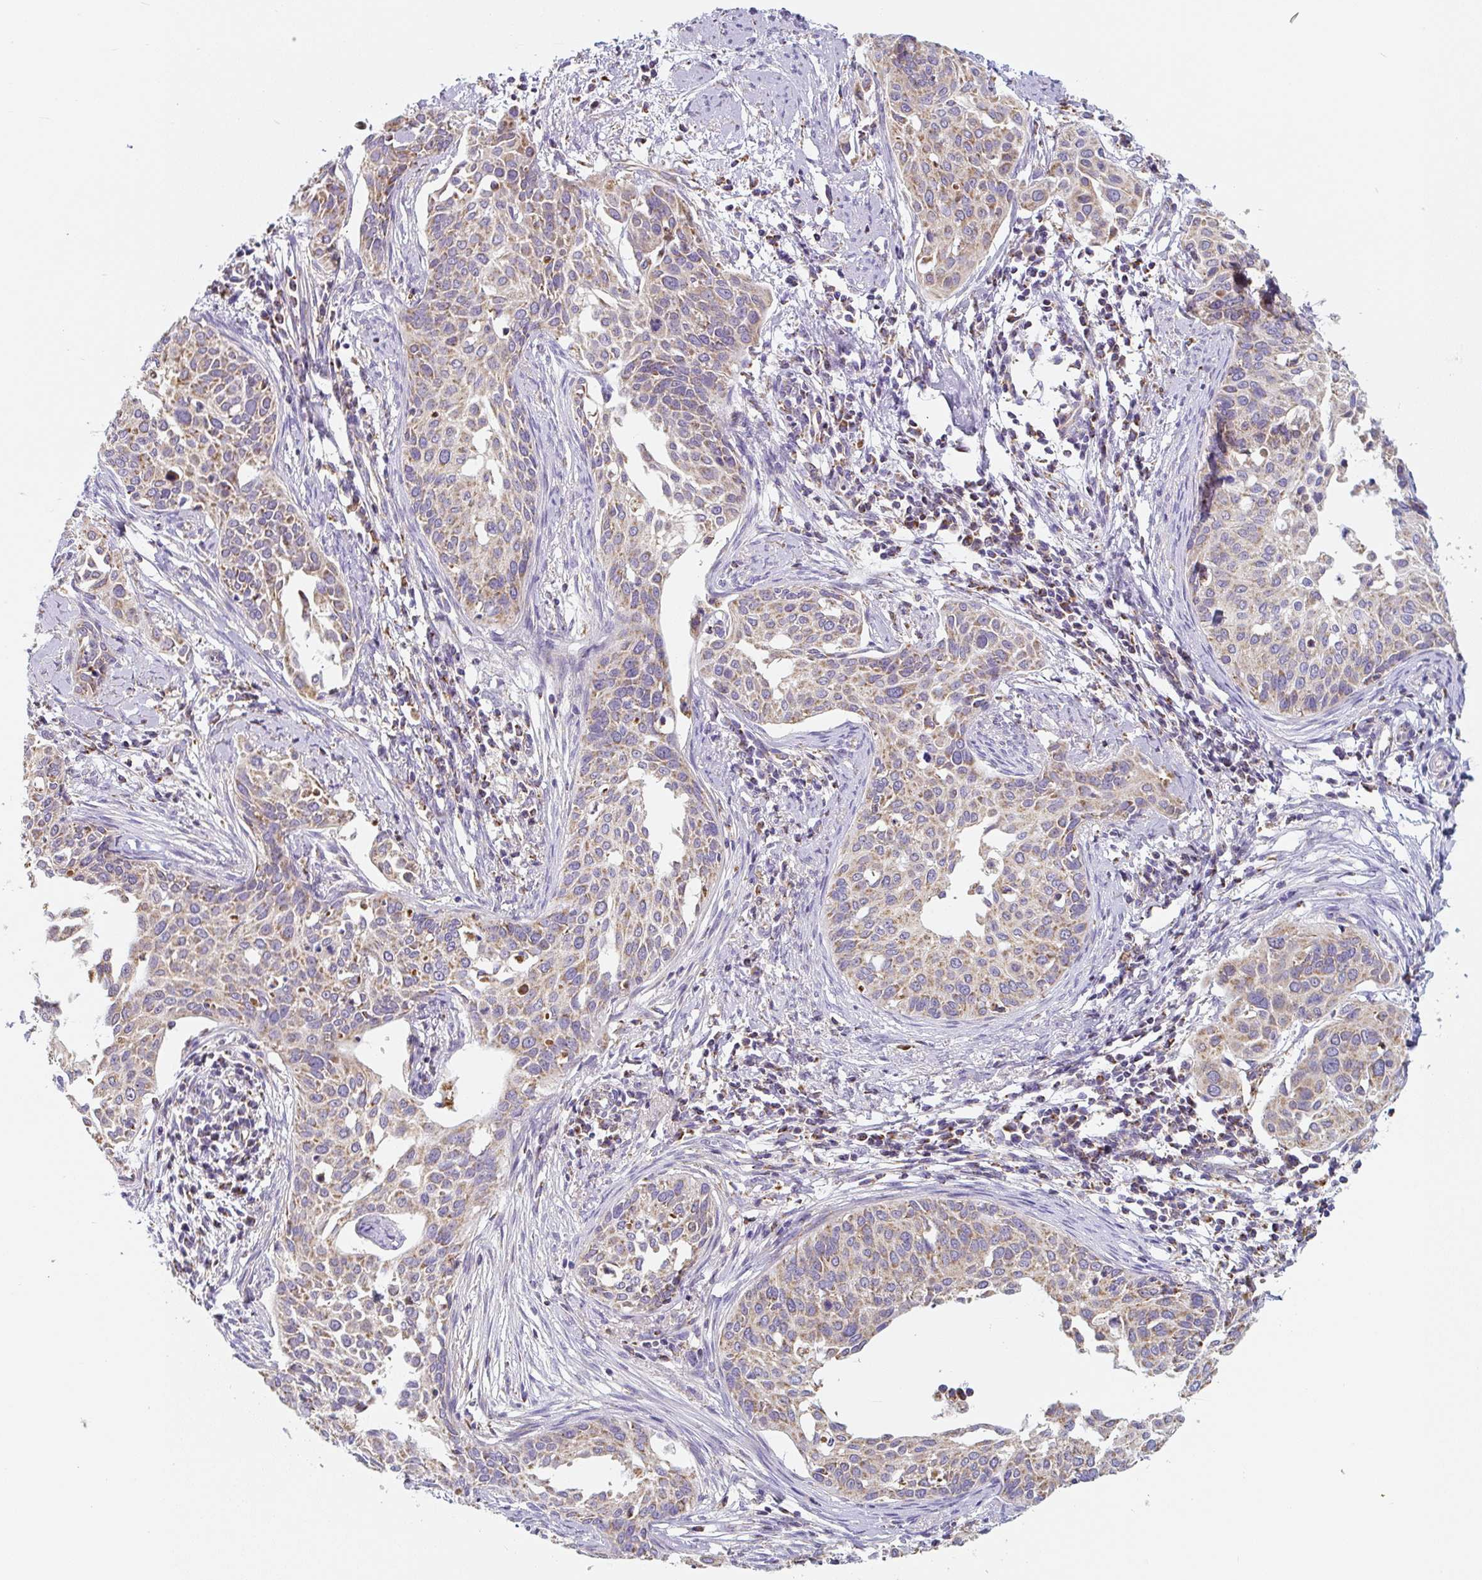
{"staining": {"intensity": "moderate", "quantity": "25%-75%", "location": "cytoplasmic/membranous"}, "tissue": "cervical cancer", "cell_type": "Tumor cells", "image_type": "cancer", "snomed": [{"axis": "morphology", "description": "Squamous cell carcinoma, NOS"}, {"axis": "topography", "description": "Cervix"}], "caption": "Immunohistochemistry photomicrograph of neoplastic tissue: cervical cancer stained using immunohistochemistry reveals medium levels of moderate protein expression localized specifically in the cytoplasmic/membranous of tumor cells, appearing as a cytoplasmic/membranous brown color.", "gene": "MT-CO2", "patient": {"sex": "female", "age": 44}}